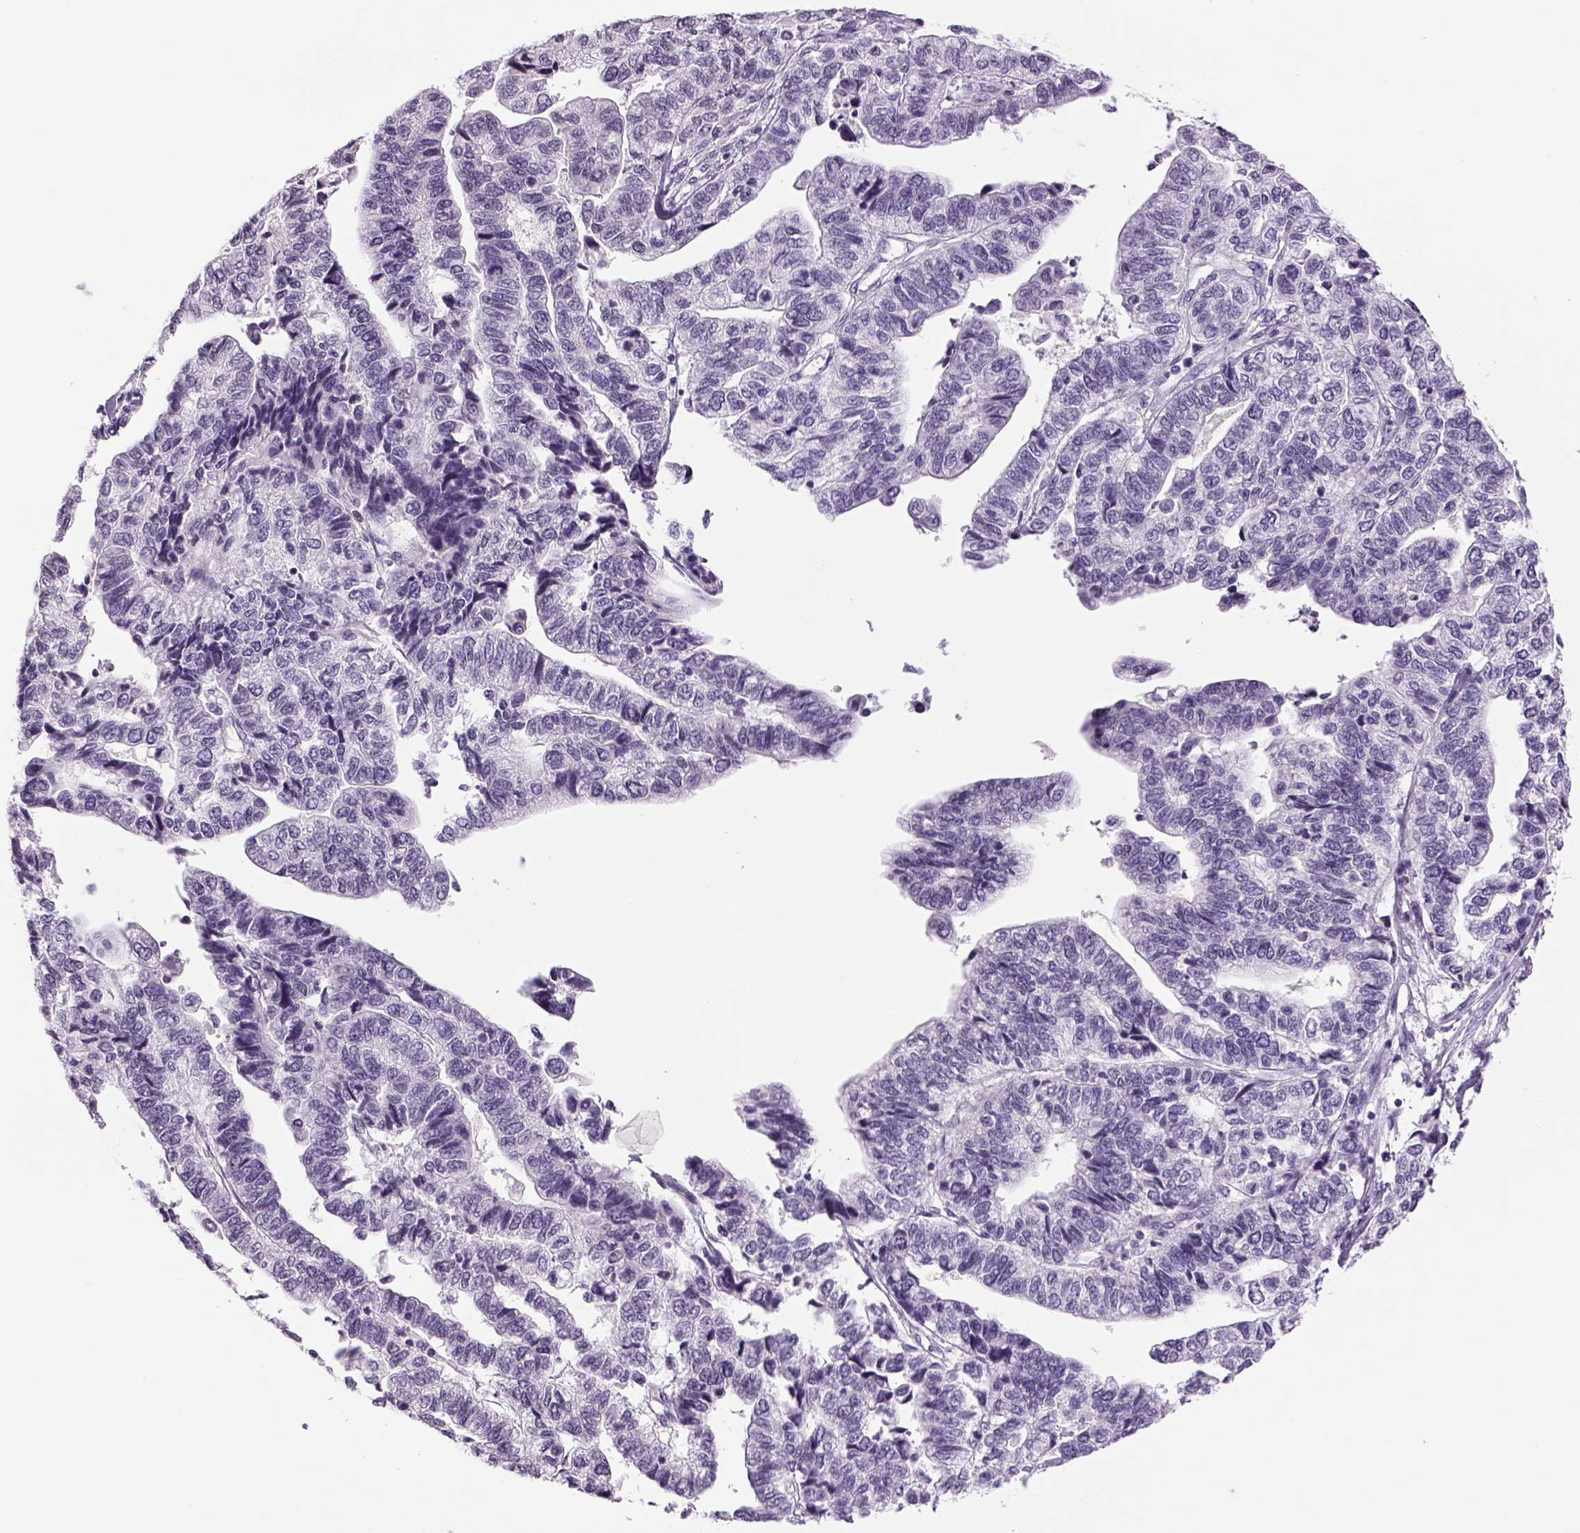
{"staining": {"intensity": "negative", "quantity": "none", "location": "none"}, "tissue": "stomach cancer", "cell_type": "Tumor cells", "image_type": "cancer", "snomed": [{"axis": "morphology", "description": "Adenocarcinoma, NOS"}, {"axis": "topography", "description": "Stomach, upper"}], "caption": "IHC of human stomach cancer (adenocarcinoma) demonstrates no staining in tumor cells.", "gene": "PRRT1", "patient": {"sex": "female", "age": 67}}